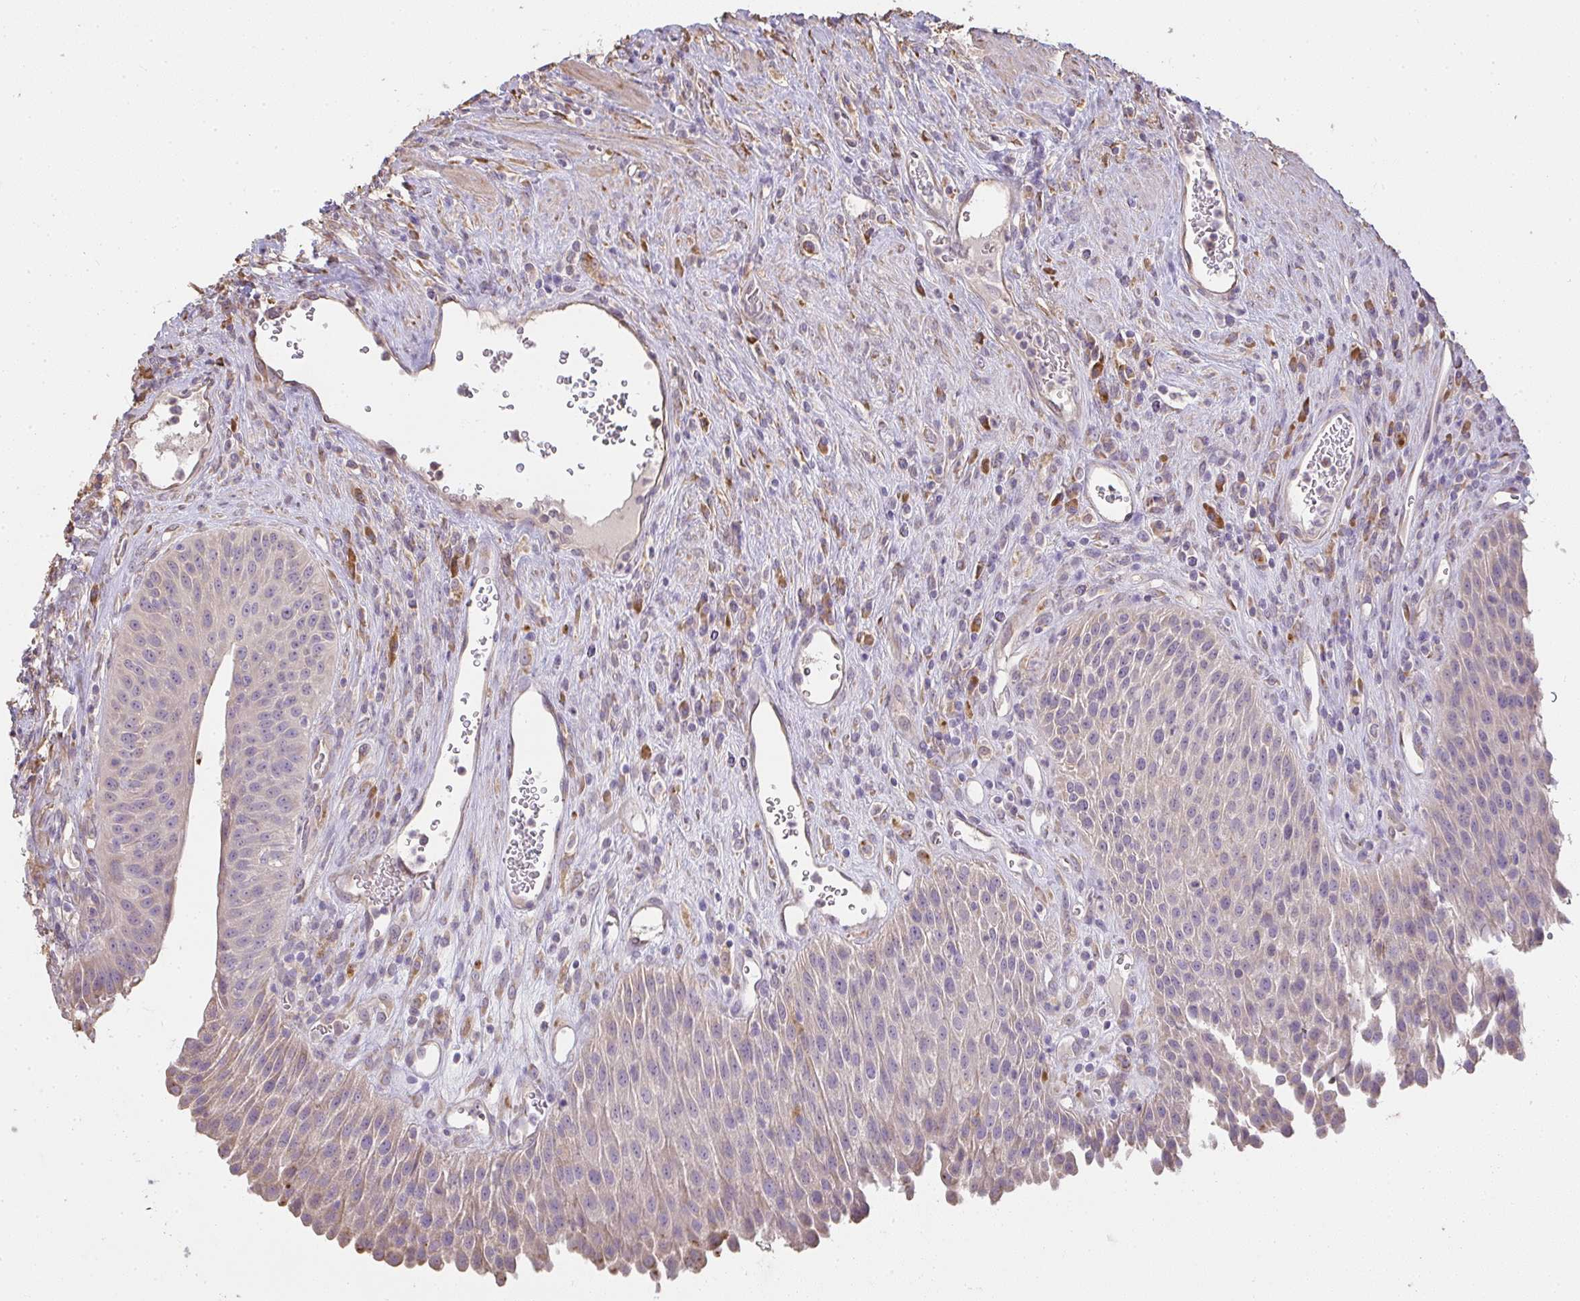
{"staining": {"intensity": "moderate", "quantity": "25%-75%", "location": "cytoplasmic/membranous"}, "tissue": "urinary bladder", "cell_type": "Urothelial cells", "image_type": "normal", "snomed": [{"axis": "morphology", "description": "Normal tissue, NOS"}, {"axis": "topography", "description": "Urinary bladder"}], "caption": "This is a micrograph of IHC staining of unremarkable urinary bladder, which shows moderate expression in the cytoplasmic/membranous of urothelial cells.", "gene": "BRINP3", "patient": {"sex": "female", "age": 56}}